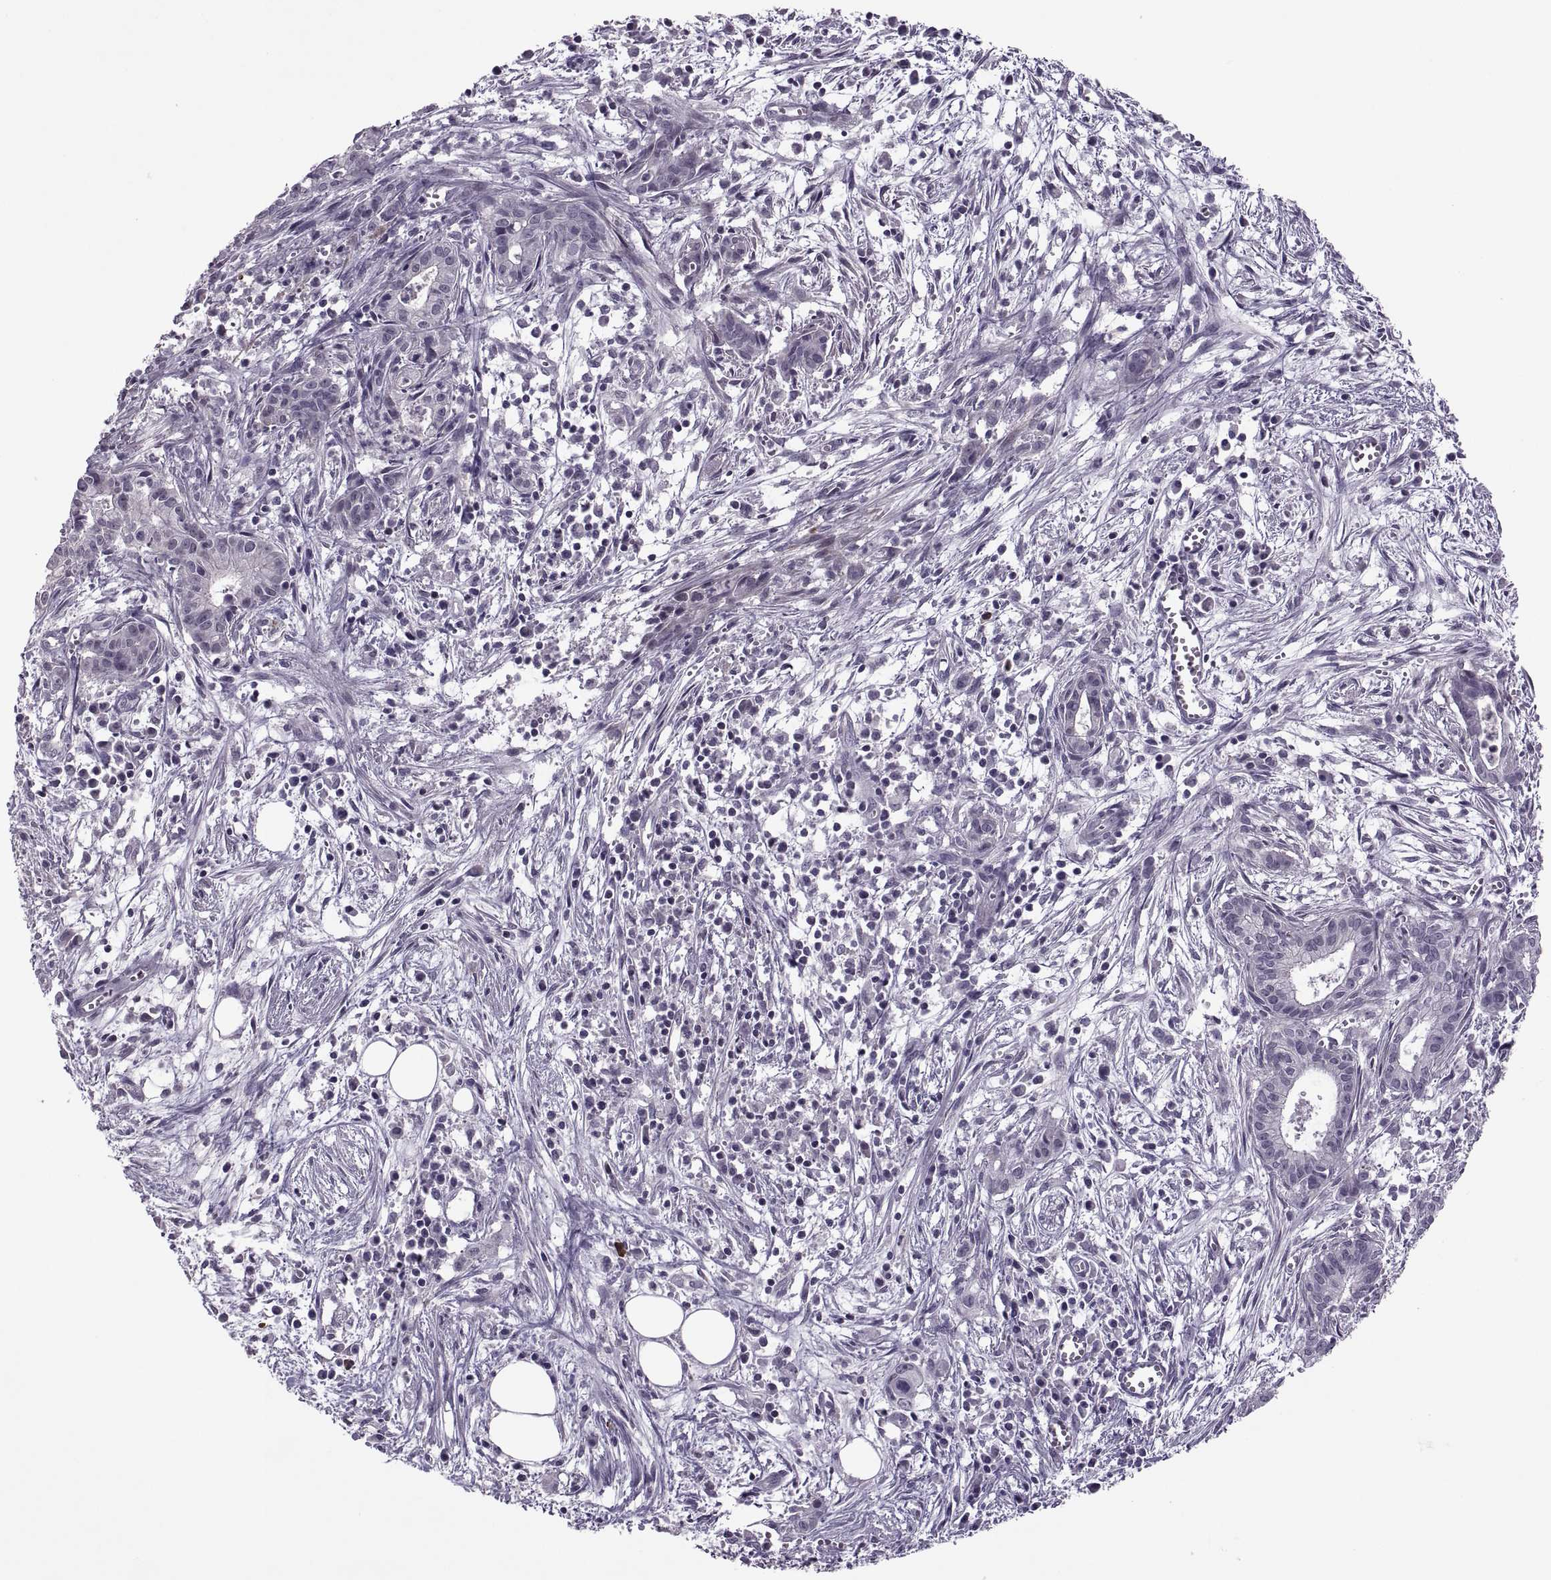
{"staining": {"intensity": "negative", "quantity": "none", "location": "none"}, "tissue": "pancreatic cancer", "cell_type": "Tumor cells", "image_type": "cancer", "snomed": [{"axis": "morphology", "description": "Adenocarcinoma, NOS"}, {"axis": "topography", "description": "Pancreas"}], "caption": "Tumor cells show no significant protein positivity in pancreatic cancer (adenocarcinoma).", "gene": "ODF3", "patient": {"sex": "male", "age": 48}}